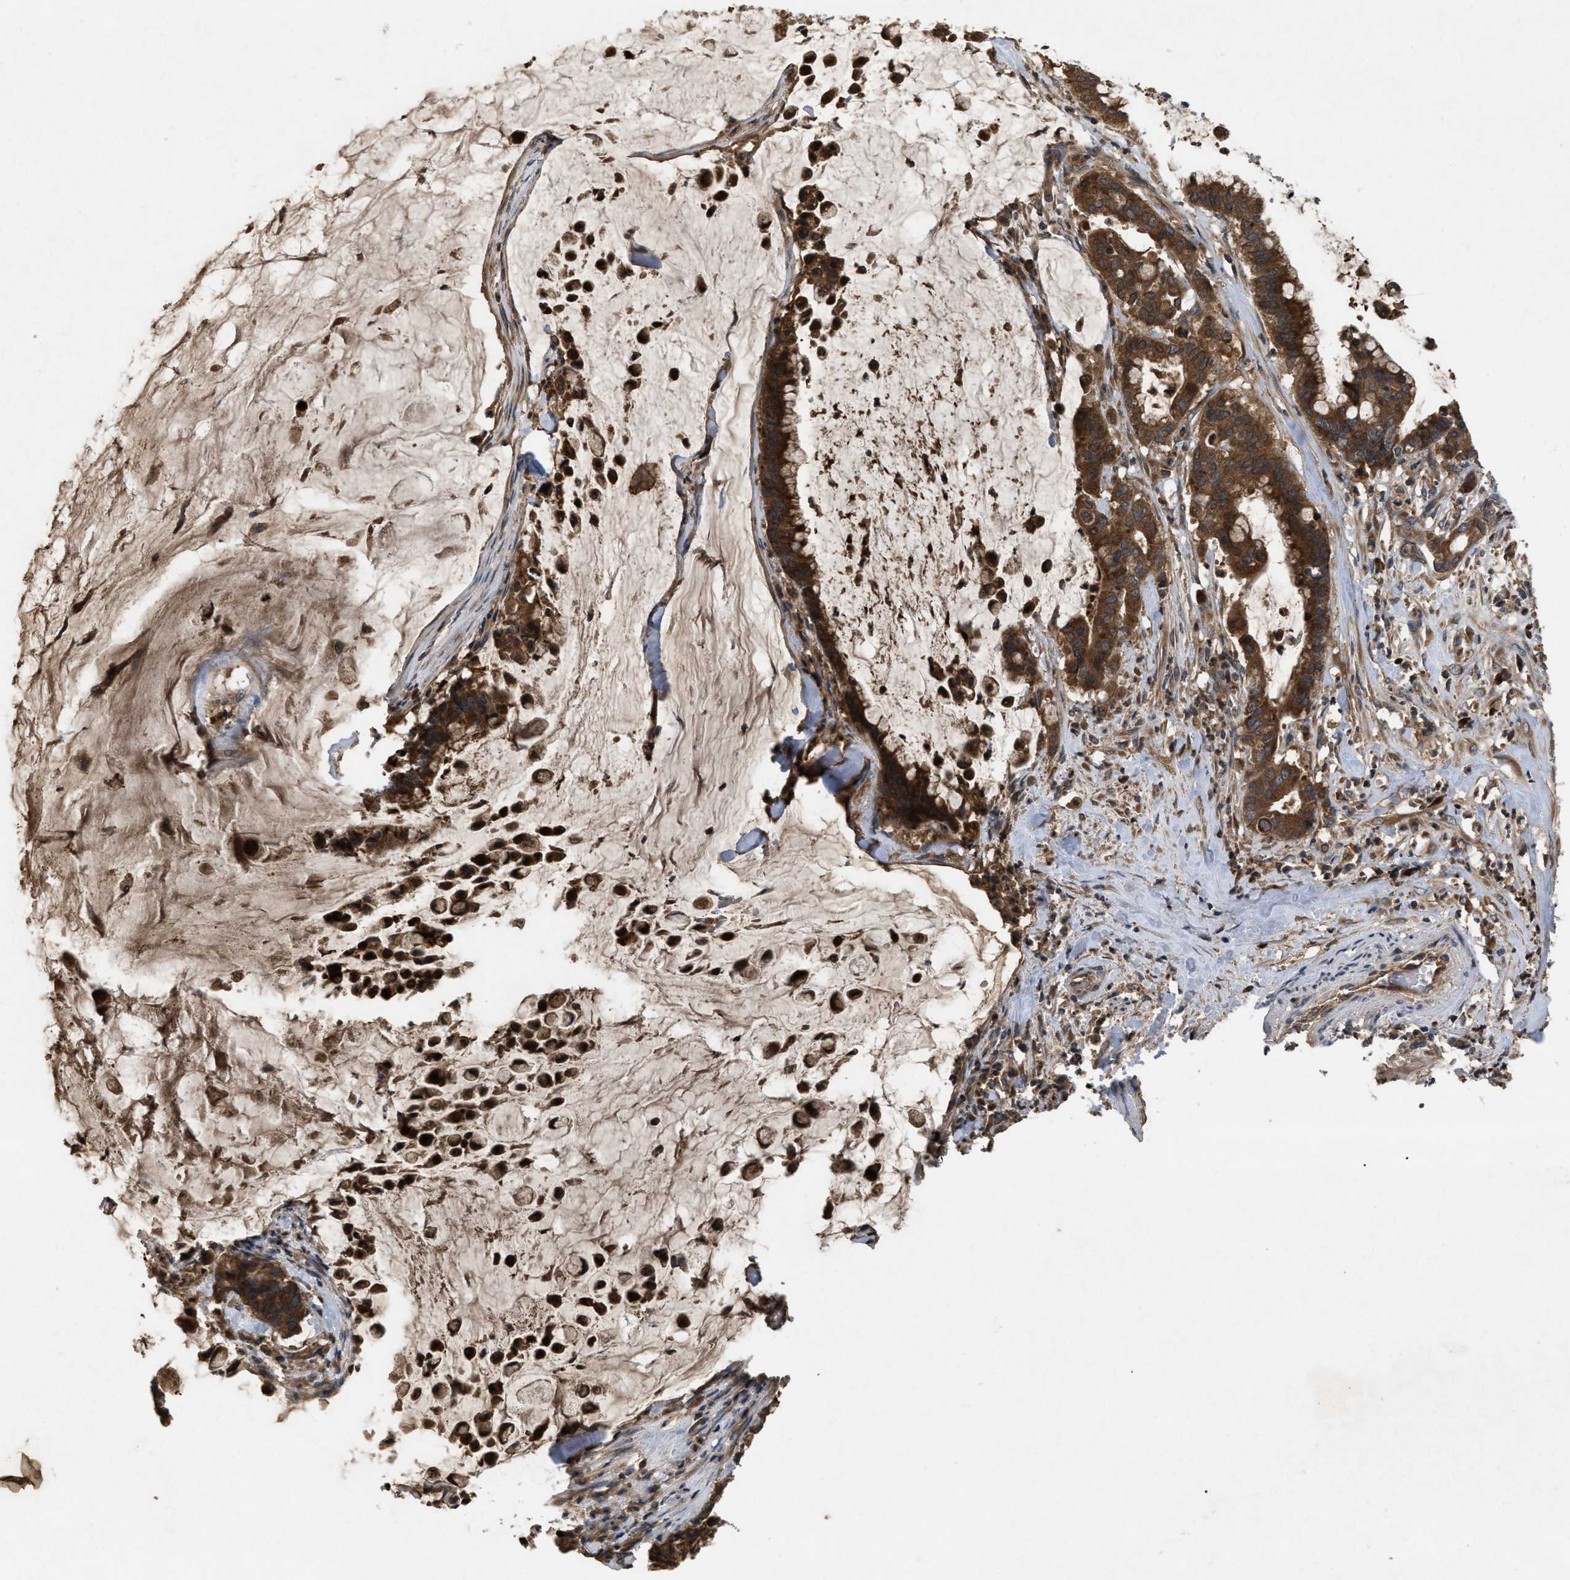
{"staining": {"intensity": "strong", "quantity": ">75%", "location": "cytoplasmic/membranous"}, "tissue": "pancreatic cancer", "cell_type": "Tumor cells", "image_type": "cancer", "snomed": [{"axis": "morphology", "description": "Adenocarcinoma, NOS"}, {"axis": "topography", "description": "Pancreas"}], "caption": "Immunohistochemistry (IHC) image of human adenocarcinoma (pancreatic) stained for a protein (brown), which reveals high levels of strong cytoplasmic/membranous expression in approximately >75% of tumor cells.", "gene": "RAB2A", "patient": {"sex": "male", "age": 41}}